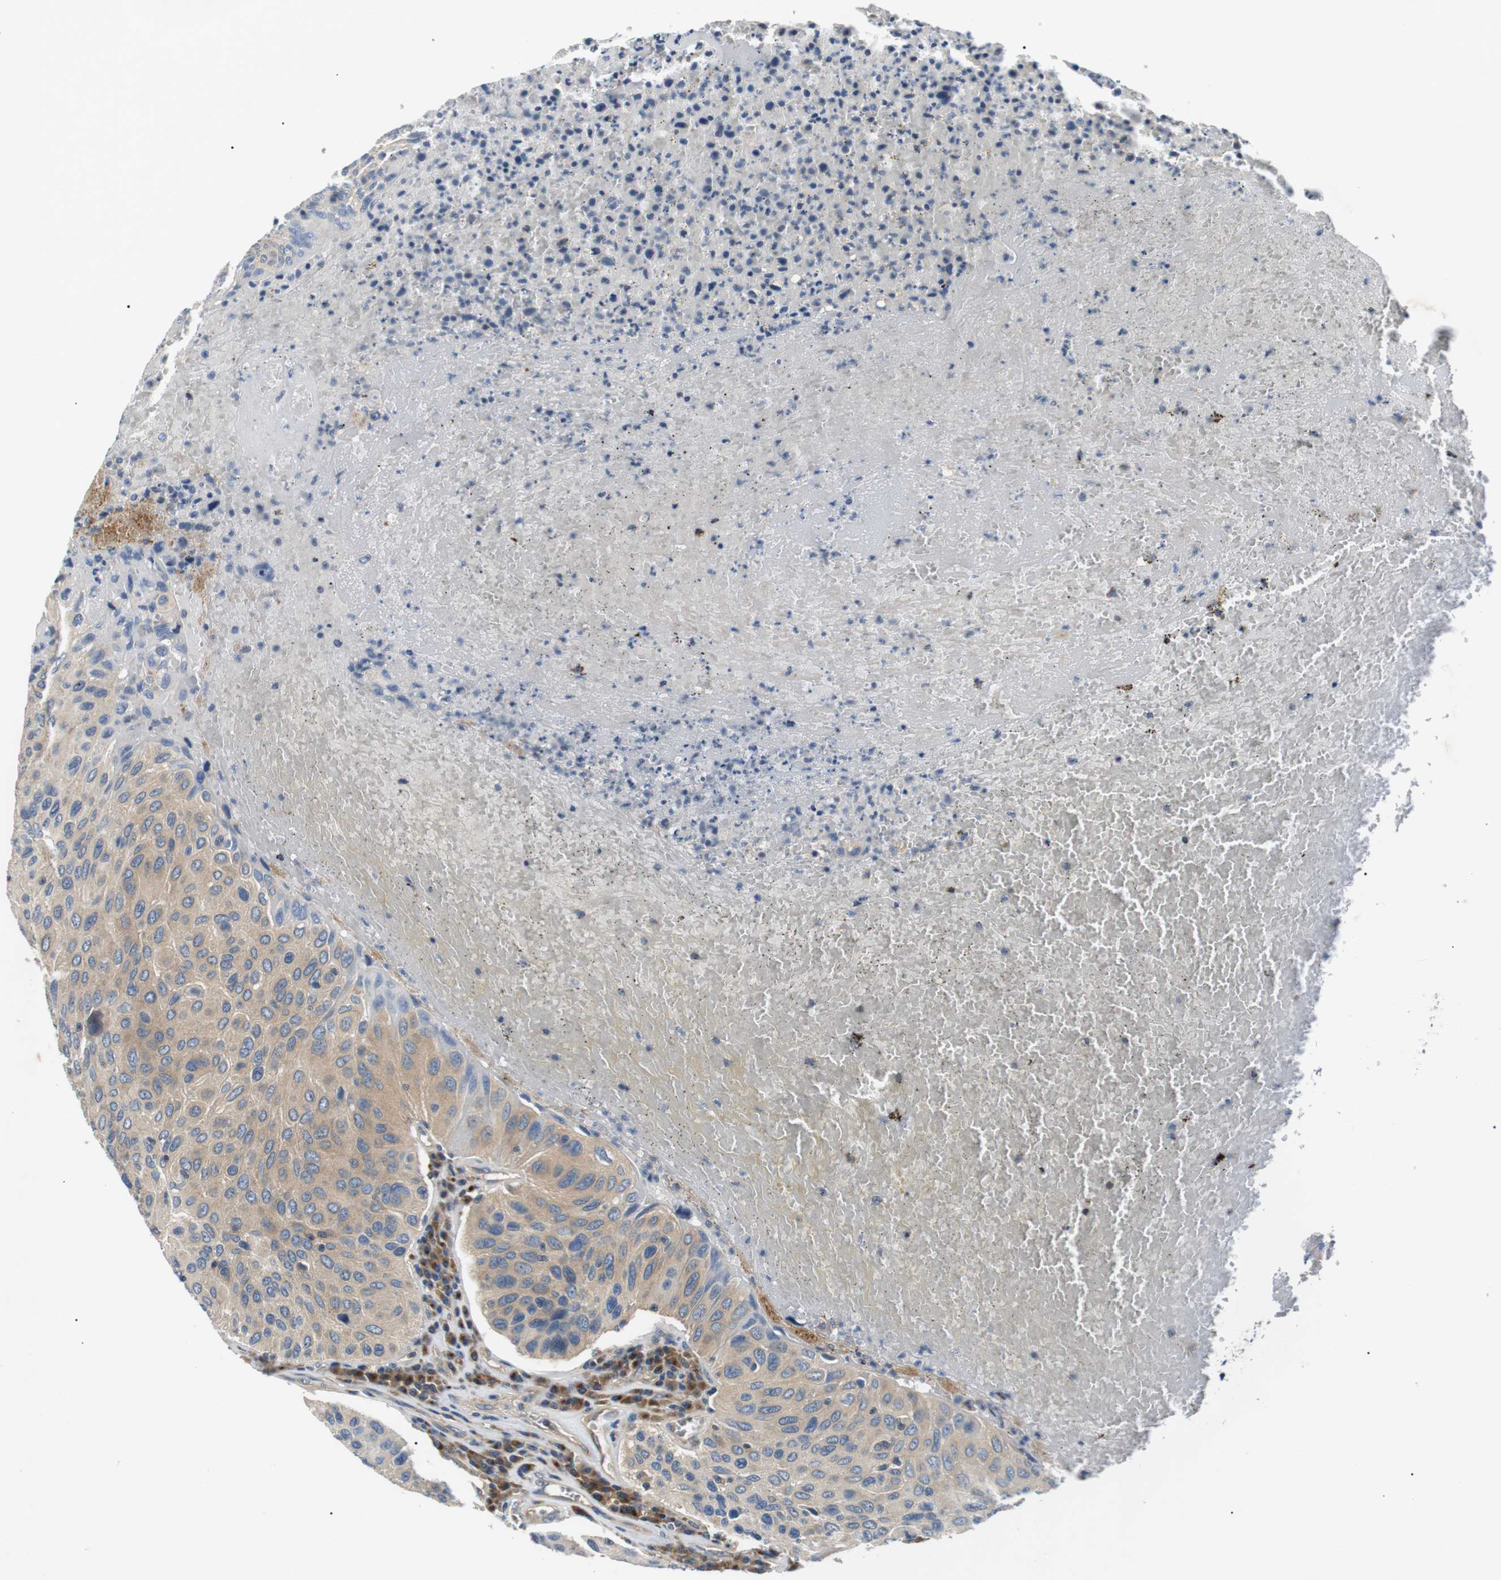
{"staining": {"intensity": "weak", "quantity": ">75%", "location": "cytoplasmic/membranous"}, "tissue": "urothelial cancer", "cell_type": "Tumor cells", "image_type": "cancer", "snomed": [{"axis": "morphology", "description": "Urothelial carcinoma, High grade"}, {"axis": "topography", "description": "Urinary bladder"}], "caption": "Protein positivity by immunohistochemistry demonstrates weak cytoplasmic/membranous expression in approximately >75% of tumor cells in urothelial cancer.", "gene": "DIPK1A", "patient": {"sex": "male", "age": 66}}